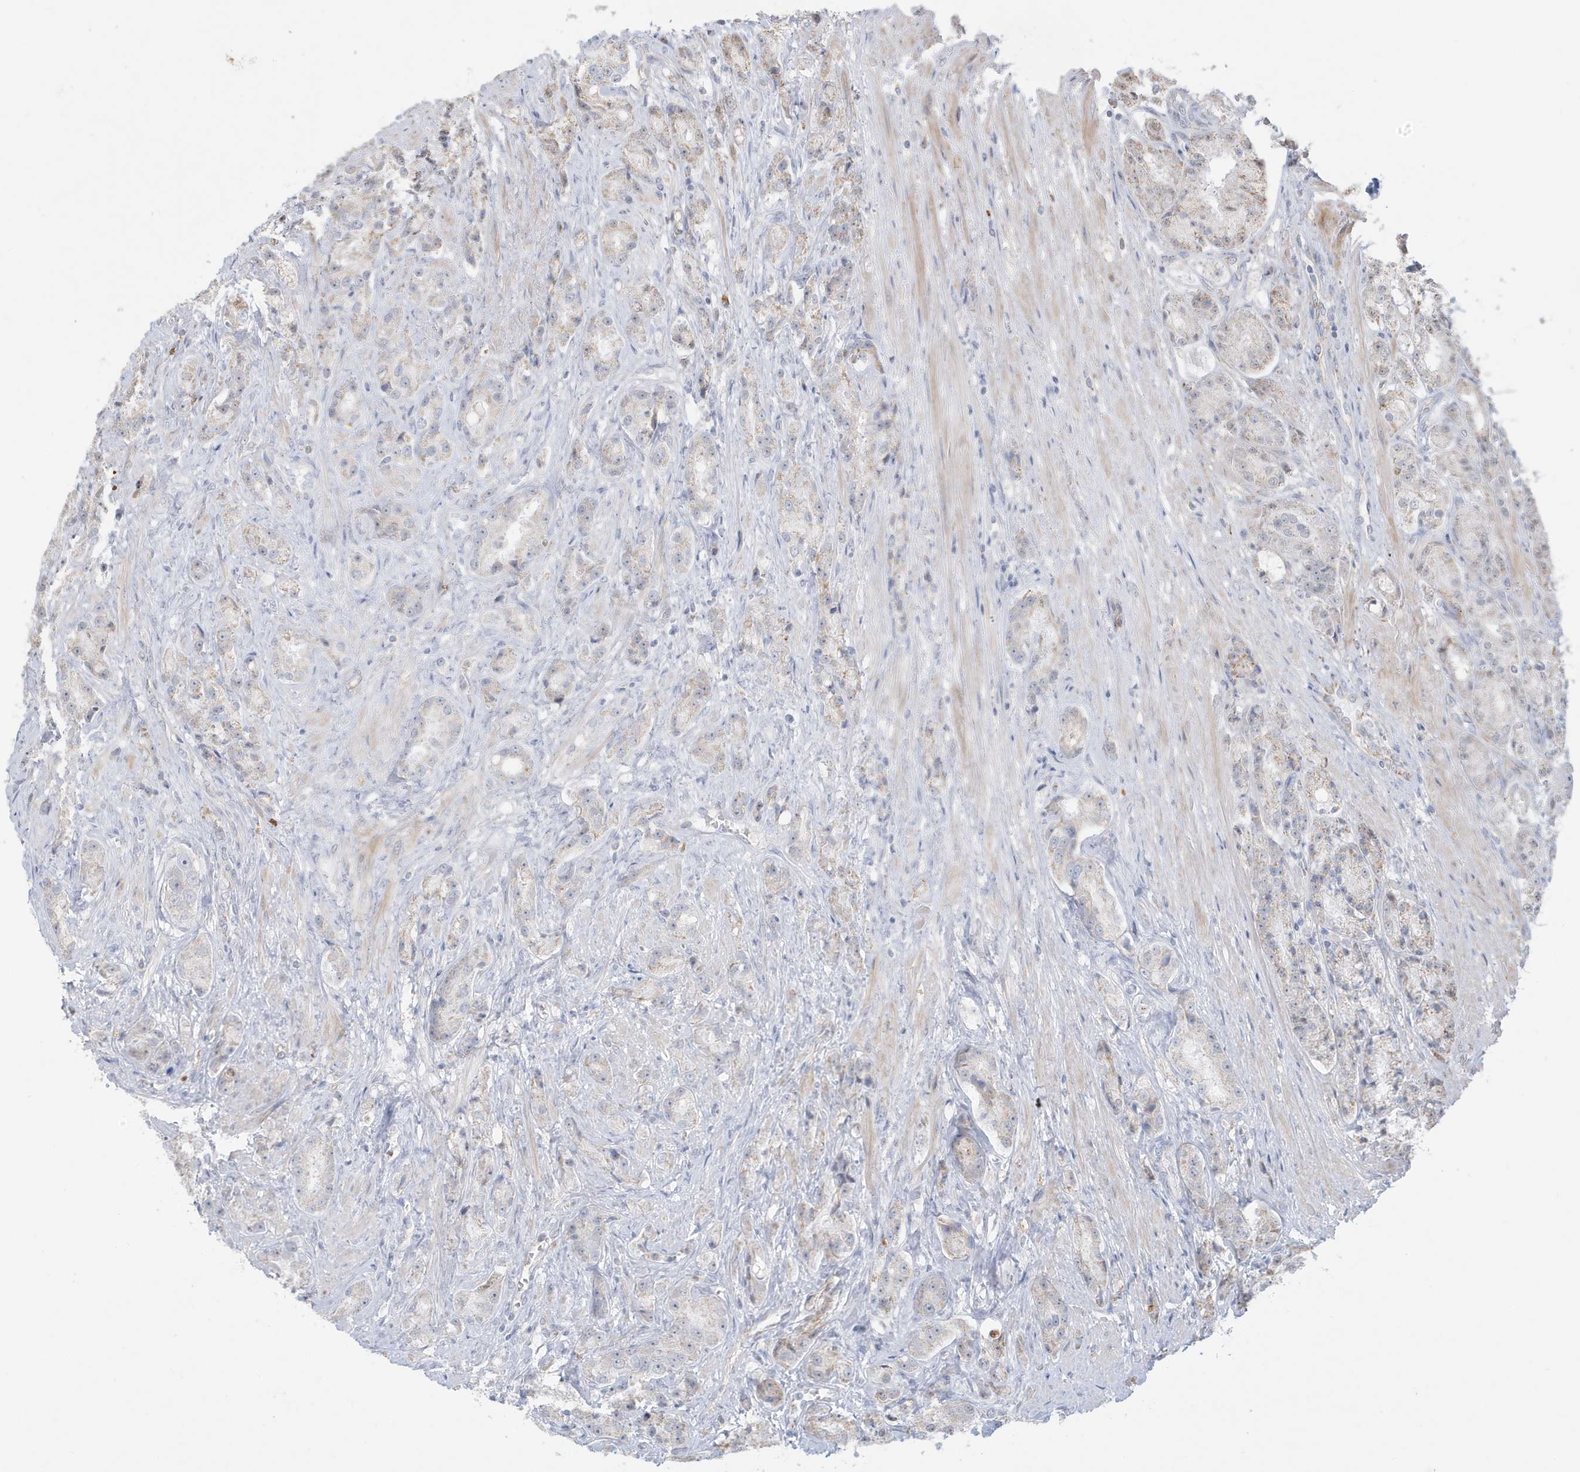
{"staining": {"intensity": "negative", "quantity": "none", "location": "none"}, "tissue": "prostate cancer", "cell_type": "Tumor cells", "image_type": "cancer", "snomed": [{"axis": "morphology", "description": "Adenocarcinoma, High grade"}, {"axis": "topography", "description": "Prostate"}], "caption": "High magnification brightfield microscopy of prostate cancer (high-grade adenocarcinoma) stained with DAB (3,3'-diaminobenzidine) (brown) and counterstained with hematoxylin (blue): tumor cells show no significant expression.", "gene": "FNDC1", "patient": {"sex": "male", "age": 60}}